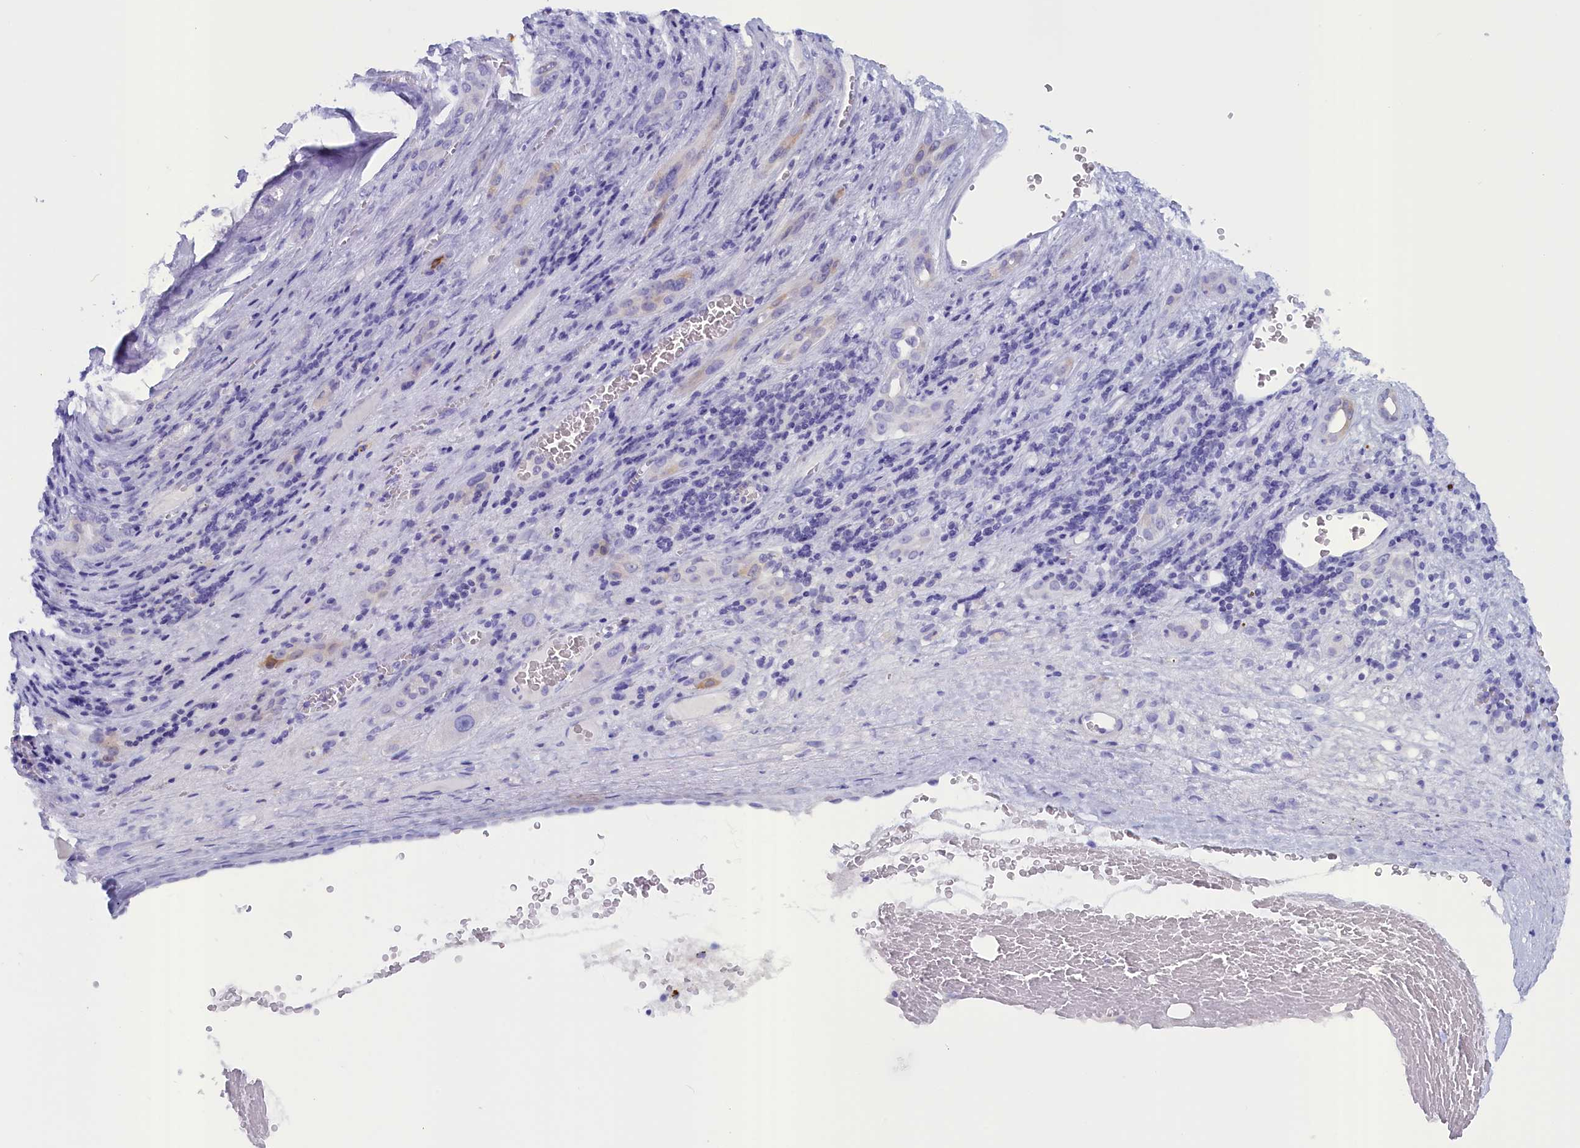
{"staining": {"intensity": "weak", "quantity": "<25%", "location": "cytoplasmic/membranous"}, "tissue": "liver cancer", "cell_type": "Tumor cells", "image_type": "cancer", "snomed": [{"axis": "morphology", "description": "Carcinoma, Hepatocellular, NOS"}, {"axis": "topography", "description": "Liver"}], "caption": "IHC of human liver hepatocellular carcinoma shows no expression in tumor cells.", "gene": "ANKRD2", "patient": {"sex": "female", "age": 73}}